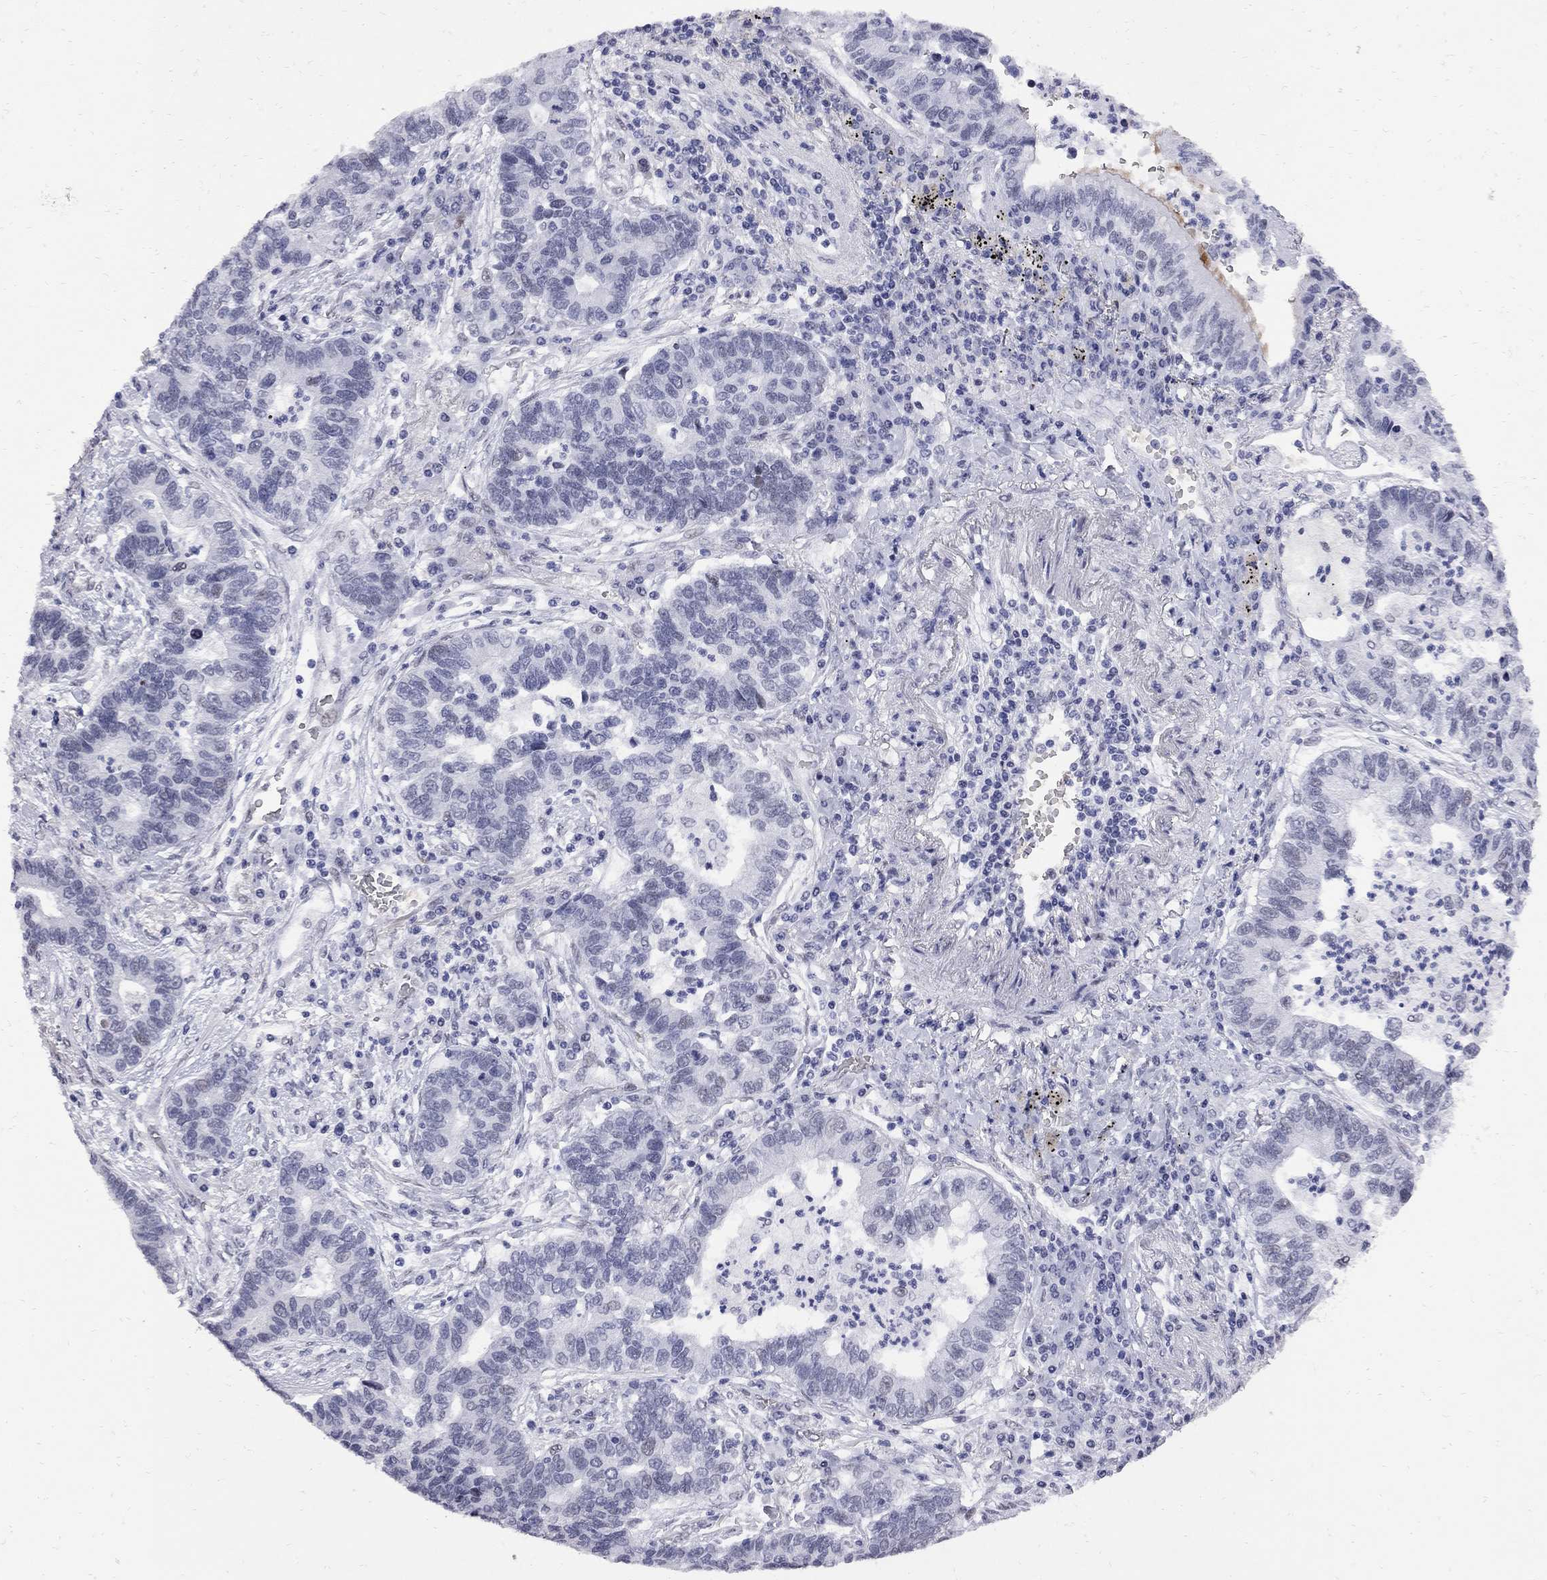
{"staining": {"intensity": "negative", "quantity": "none", "location": "none"}, "tissue": "lung cancer", "cell_type": "Tumor cells", "image_type": "cancer", "snomed": [{"axis": "morphology", "description": "Adenocarcinoma, NOS"}, {"axis": "topography", "description": "Lung"}], "caption": "An image of human lung cancer is negative for staining in tumor cells.", "gene": "ZBTB47", "patient": {"sex": "female", "age": 57}}